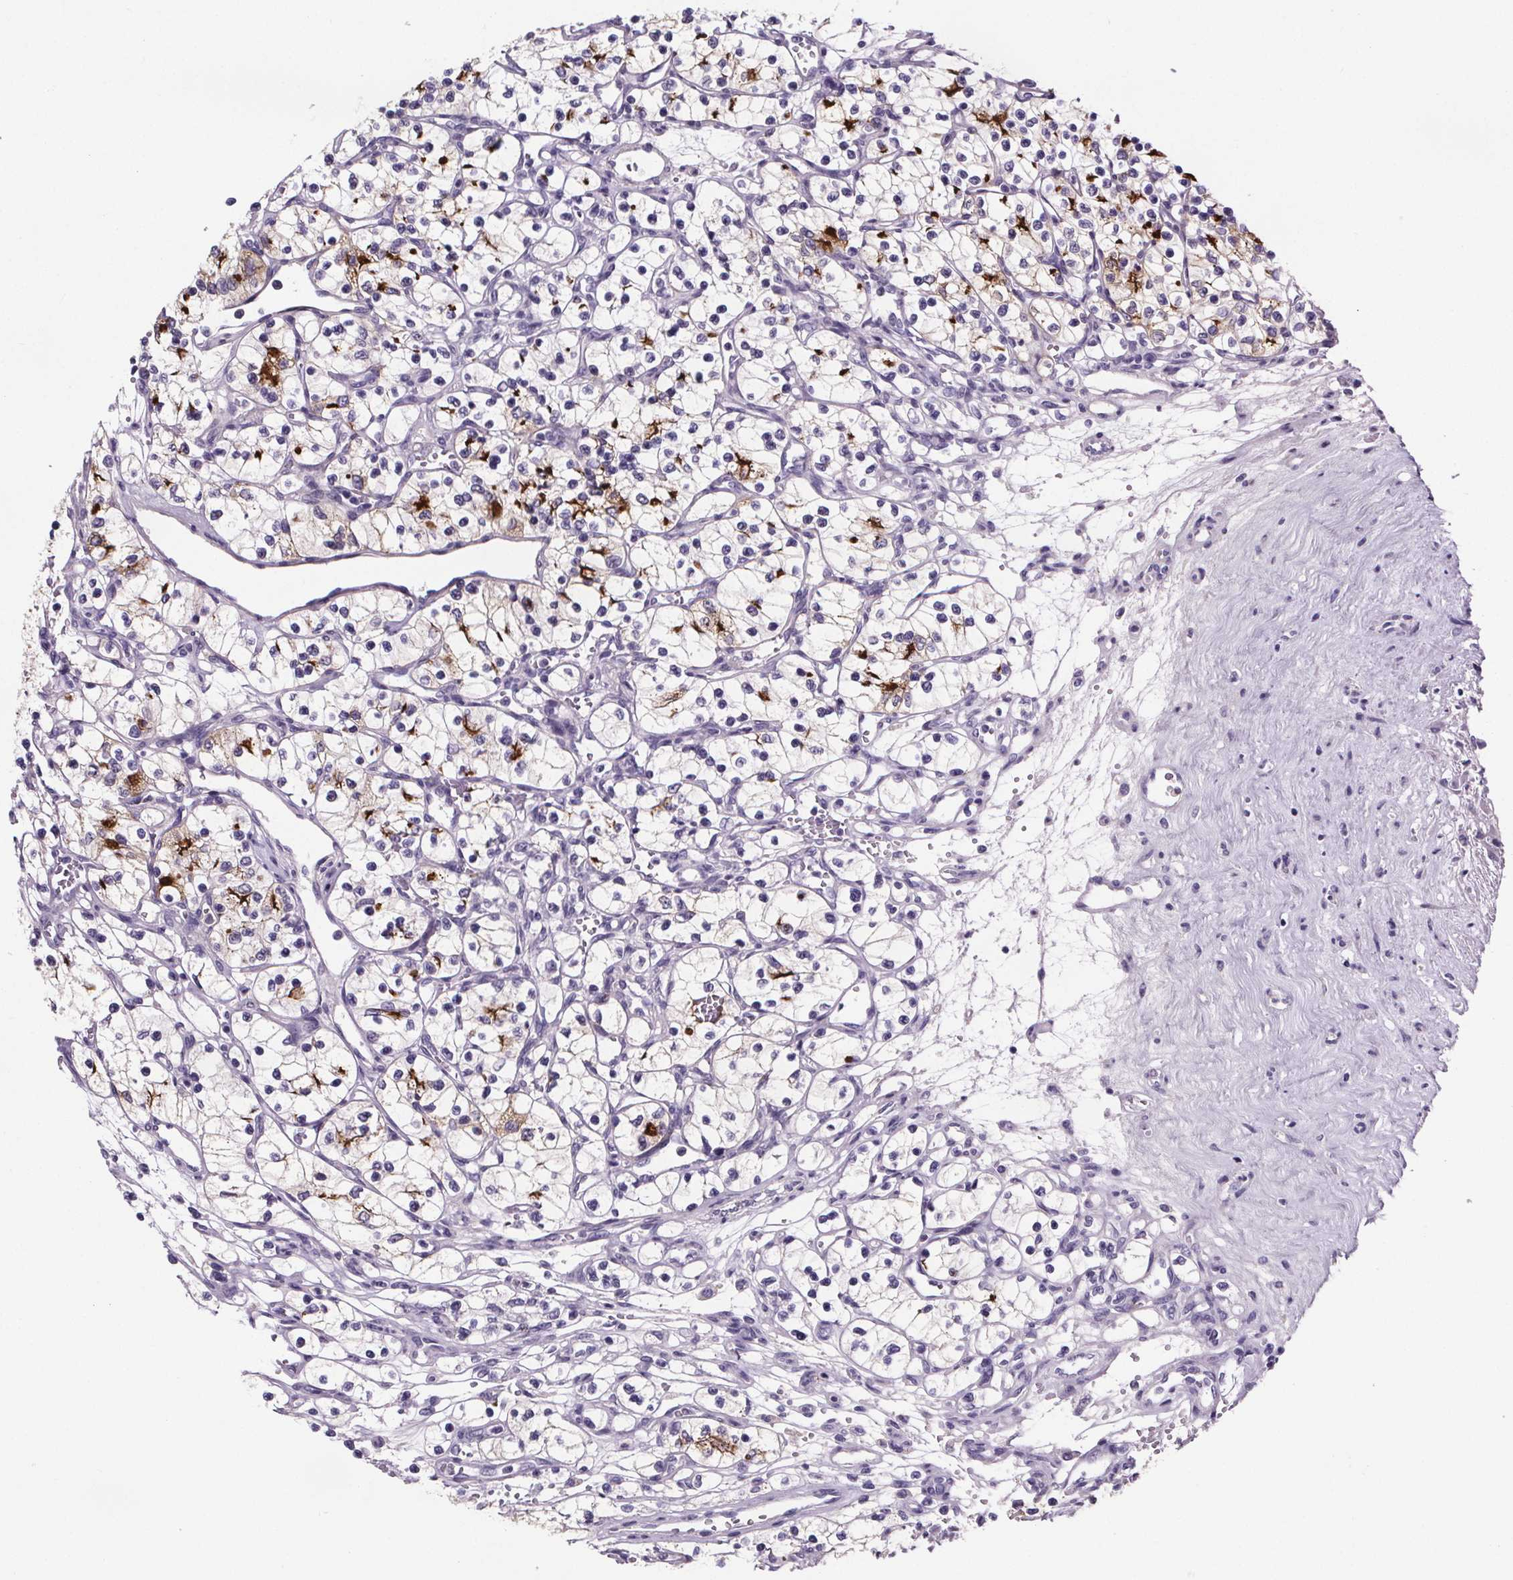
{"staining": {"intensity": "strong", "quantity": "<25%", "location": "cytoplasmic/membranous"}, "tissue": "renal cancer", "cell_type": "Tumor cells", "image_type": "cancer", "snomed": [{"axis": "morphology", "description": "Adenocarcinoma, NOS"}, {"axis": "topography", "description": "Kidney"}], "caption": "A histopathology image showing strong cytoplasmic/membranous positivity in approximately <25% of tumor cells in adenocarcinoma (renal), as visualized by brown immunohistochemical staining.", "gene": "CUBN", "patient": {"sex": "female", "age": 69}}